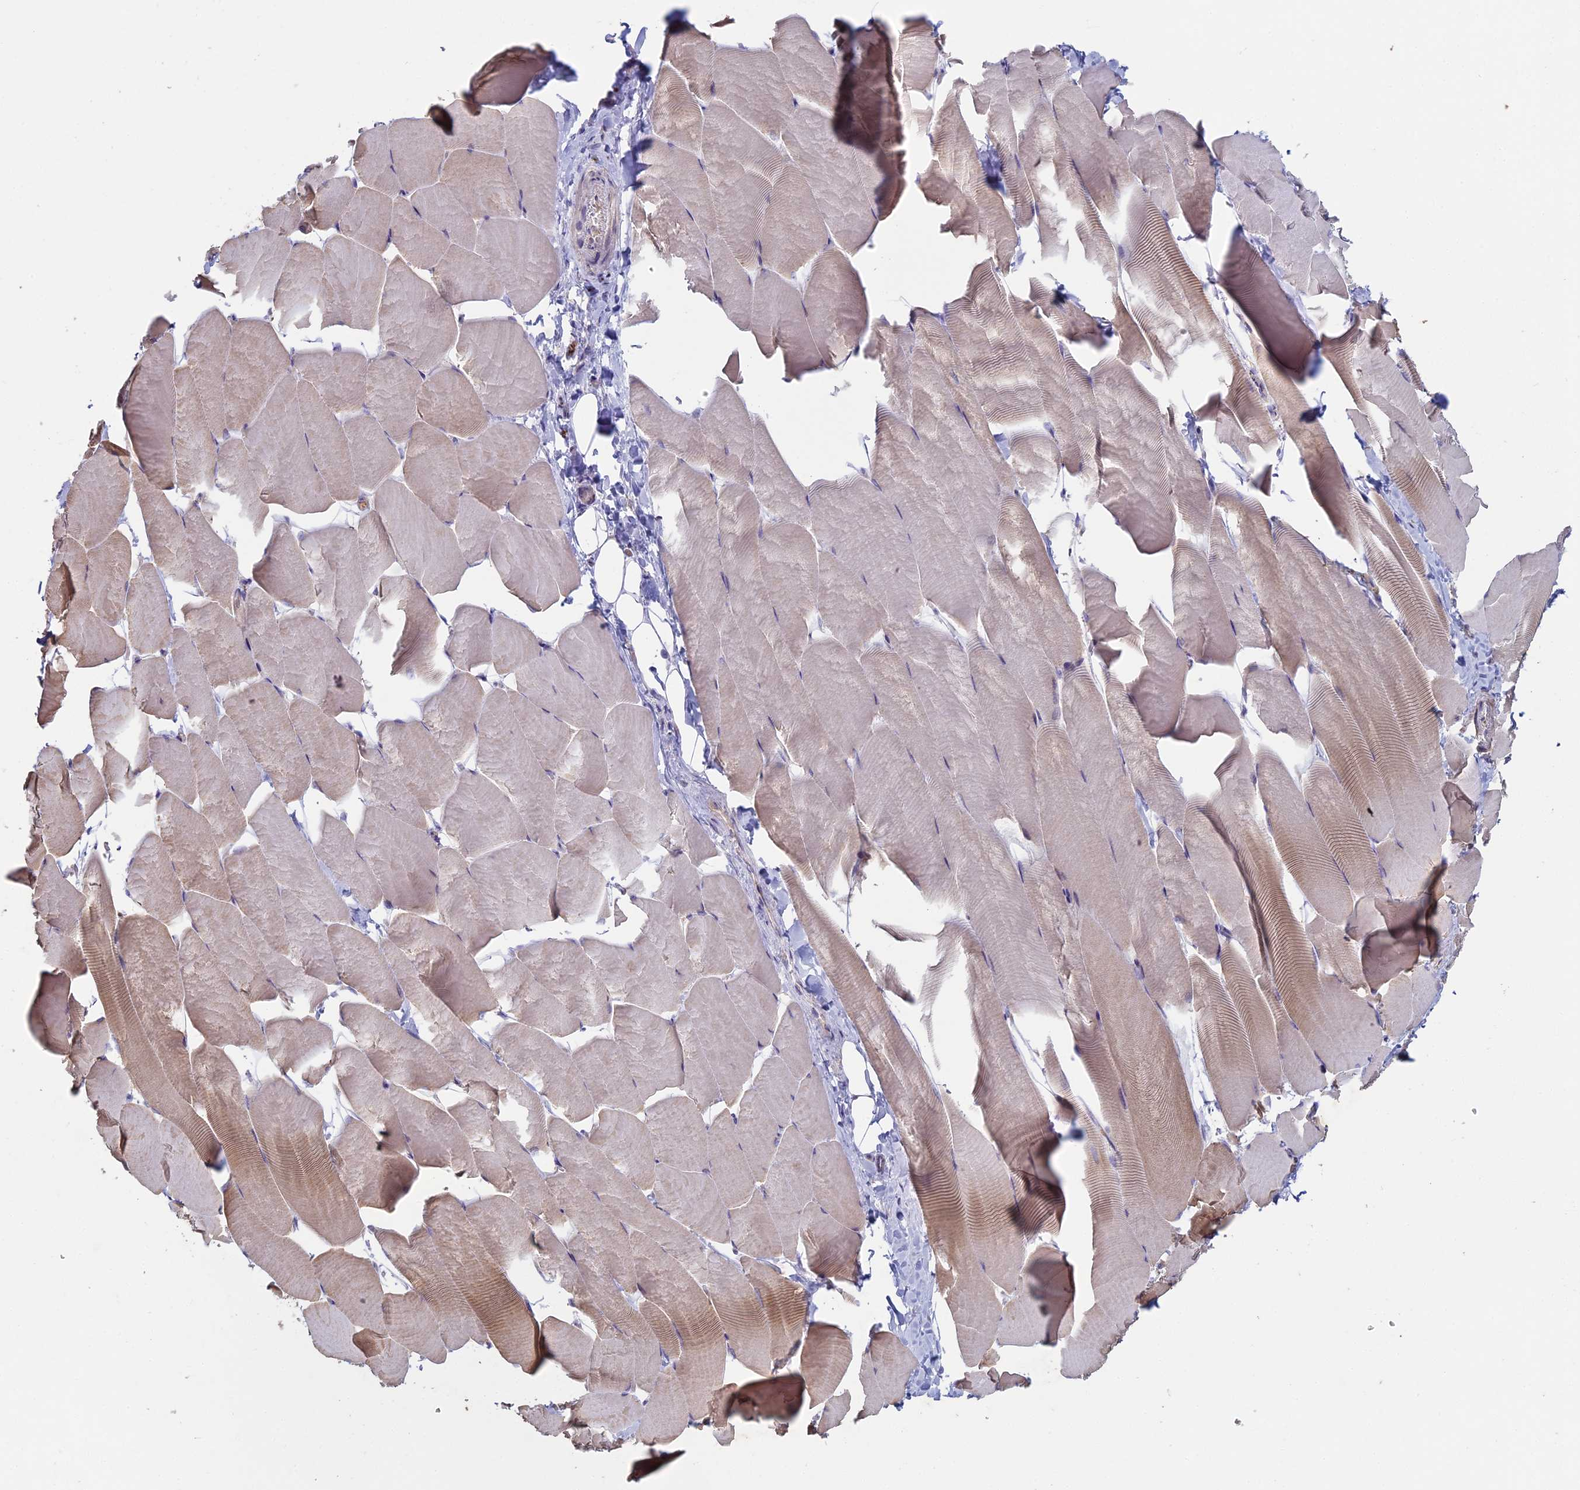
{"staining": {"intensity": "weak", "quantity": "25%-75%", "location": "cytoplasmic/membranous"}, "tissue": "skeletal muscle", "cell_type": "Myocytes", "image_type": "normal", "snomed": [{"axis": "morphology", "description": "Normal tissue, NOS"}, {"axis": "topography", "description": "Skeletal muscle"}], "caption": "IHC micrograph of normal human skeletal muscle stained for a protein (brown), which shows low levels of weak cytoplasmic/membranous staining in about 25%-75% of myocytes.", "gene": "NCAM1", "patient": {"sex": "male", "age": 25}}